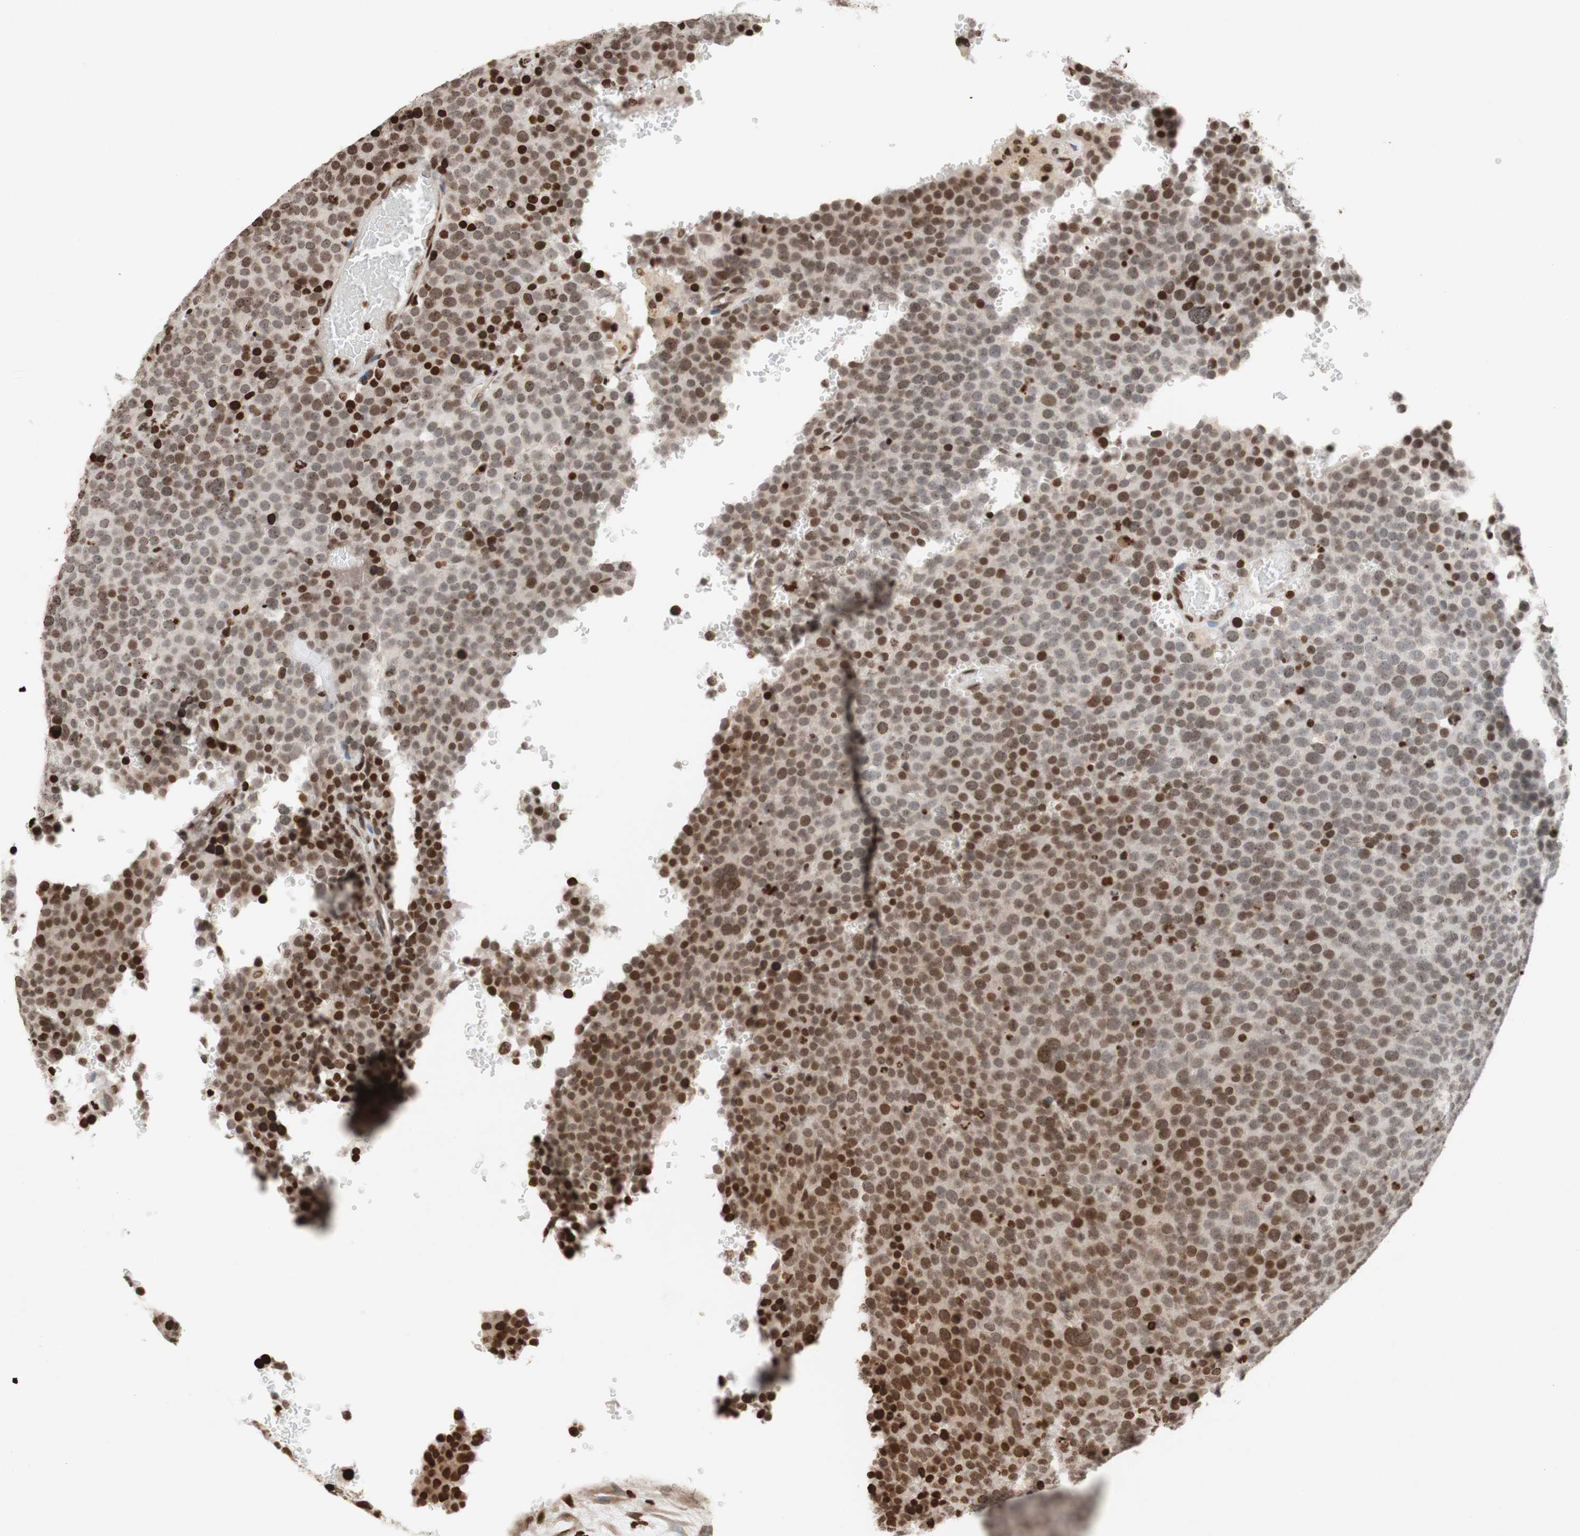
{"staining": {"intensity": "moderate", "quantity": ">75%", "location": "nuclear"}, "tissue": "testis cancer", "cell_type": "Tumor cells", "image_type": "cancer", "snomed": [{"axis": "morphology", "description": "Seminoma, NOS"}, {"axis": "topography", "description": "Testis"}], "caption": "A medium amount of moderate nuclear staining is present in approximately >75% of tumor cells in testis cancer tissue.", "gene": "NCOA3", "patient": {"sex": "male", "age": 71}}